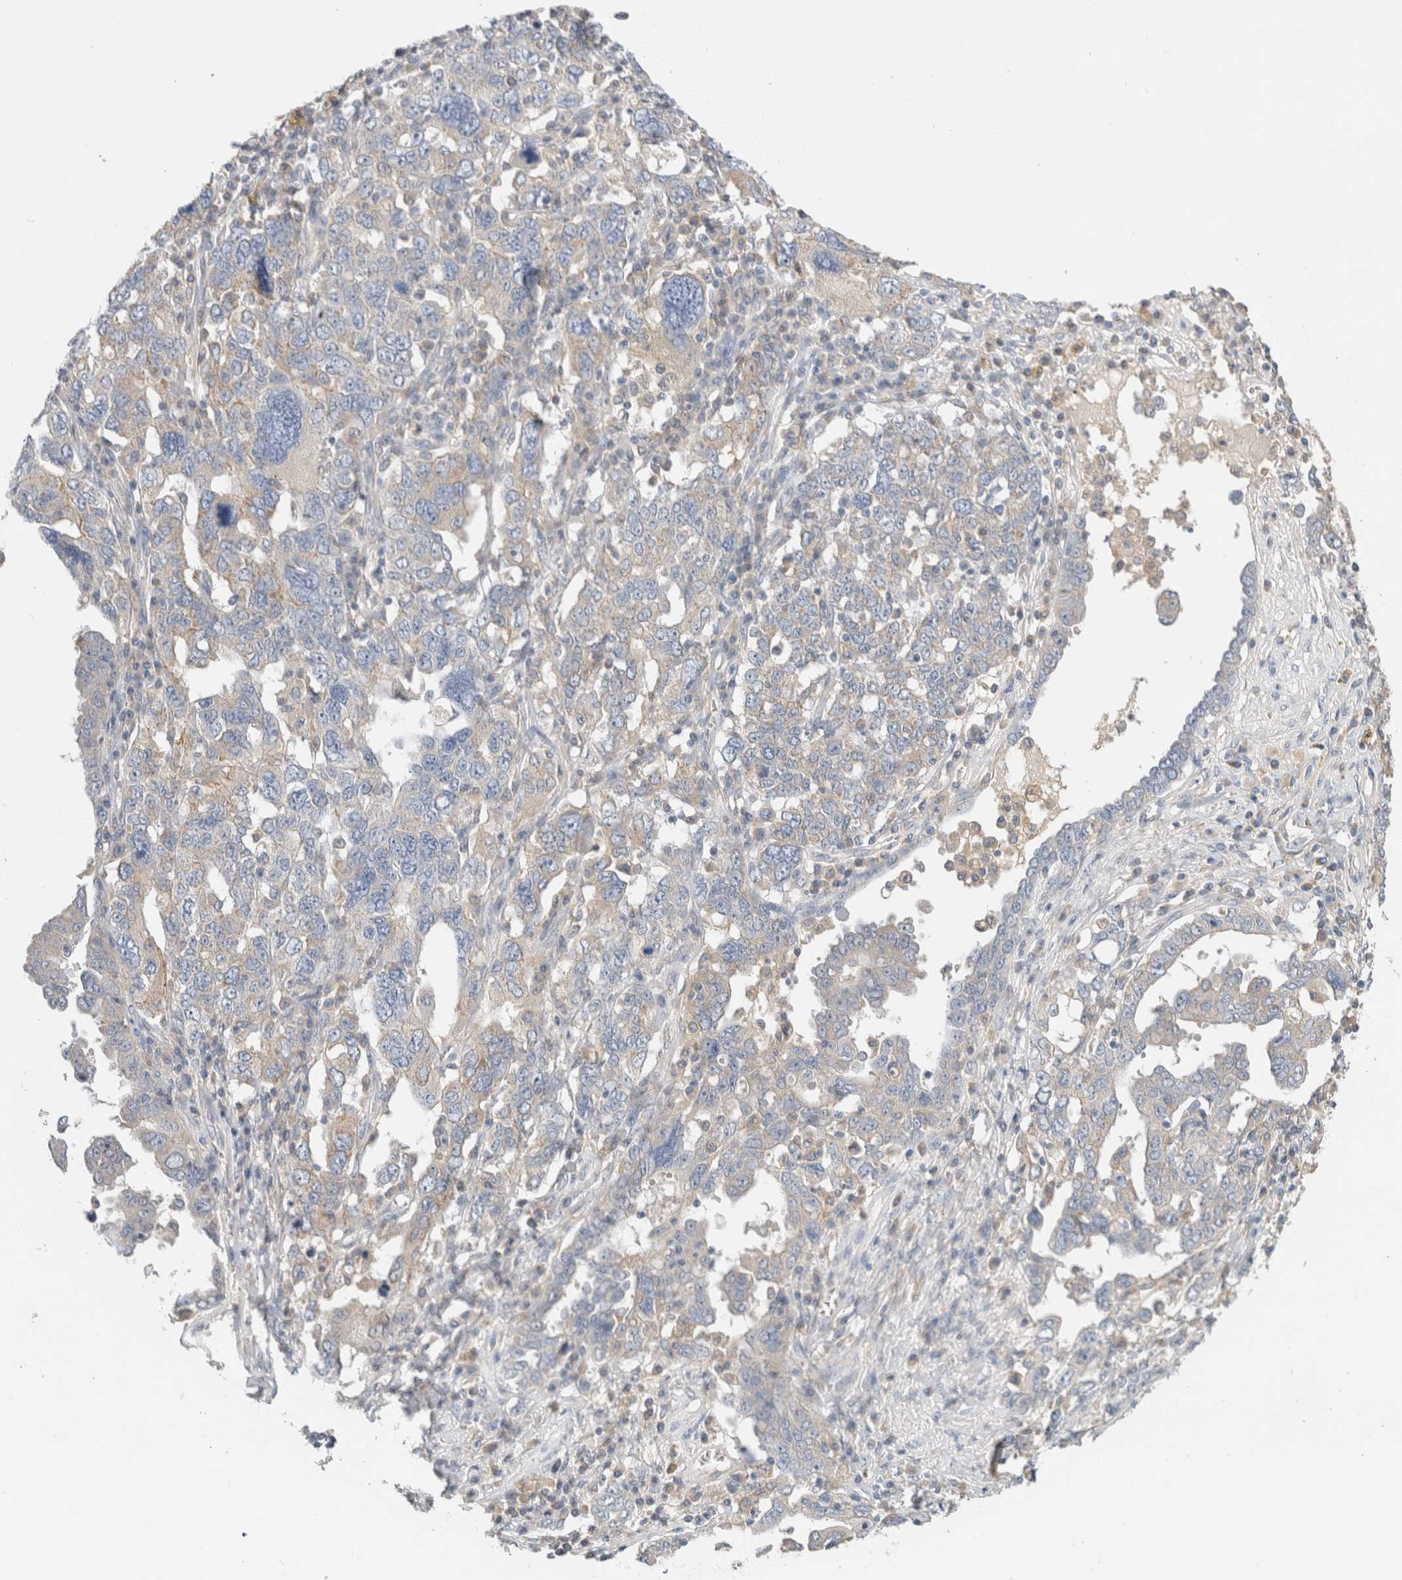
{"staining": {"intensity": "weak", "quantity": "<25%", "location": "cytoplasmic/membranous"}, "tissue": "ovarian cancer", "cell_type": "Tumor cells", "image_type": "cancer", "snomed": [{"axis": "morphology", "description": "Carcinoma, endometroid"}, {"axis": "topography", "description": "Ovary"}], "caption": "Immunohistochemical staining of human ovarian endometroid carcinoma reveals no significant expression in tumor cells.", "gene": "SGK3", "patient": {"sex": "female", "age": 62}}